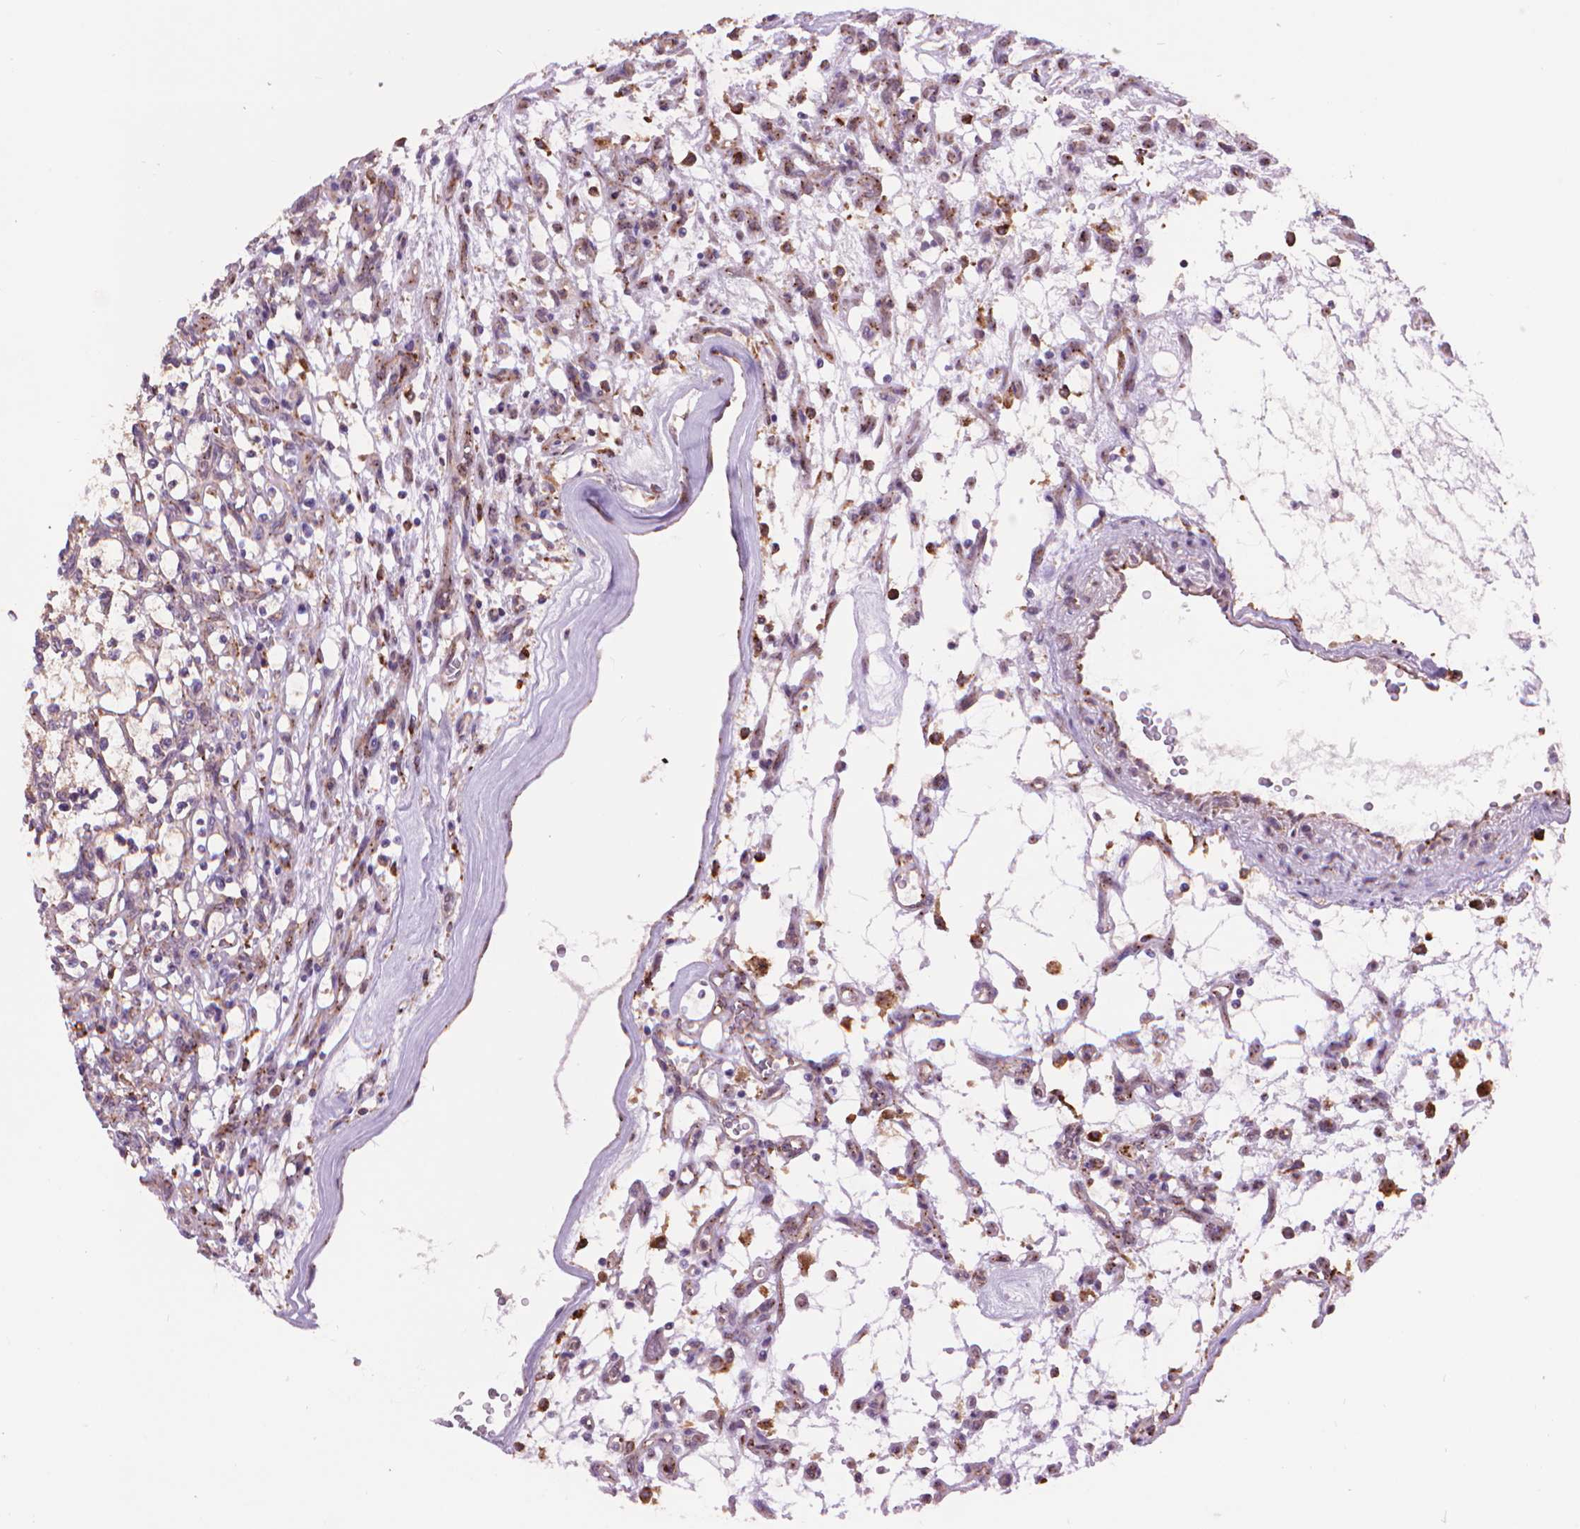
{"staining": {"intensity": "weak", "quantity": "25%-75%", "location": "cytoplasmic/membranous"}, "tissue": "renal cancer", "cell_type": "Tumor cells", "image_type": "cancer", "snomed": [{"axis": "morphology", "description": "Adenocarcinoma, NOS"}, {"axis": "topography", "description": "Kidney"}], "caption": "Renal adenocarcinoma stained for a protein shows weak cytoplasmic/membranous positivity in tumor cells.", "gene": "GLB1", "patient": {"sex": "female", "age": 69}}